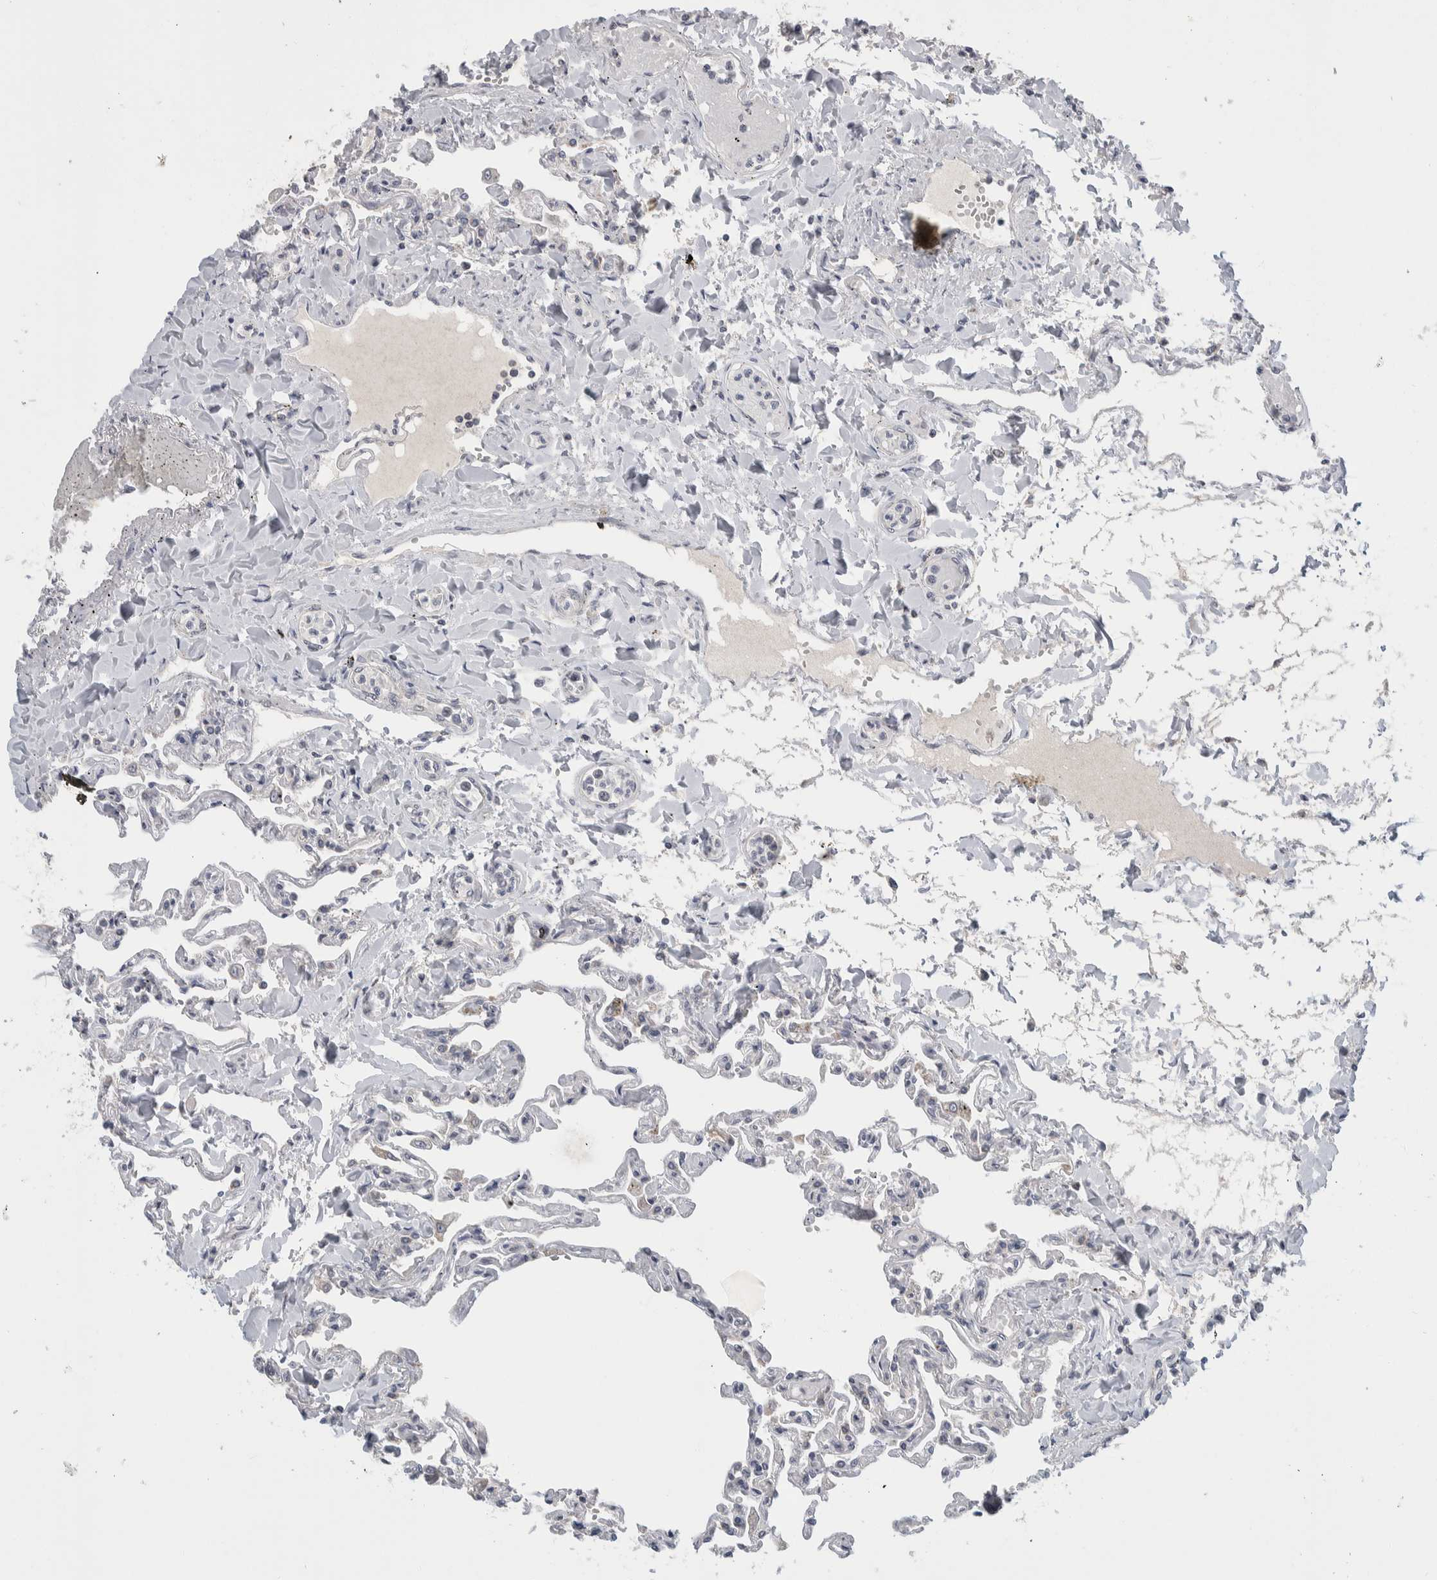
{"staining": {"intensity": "negative", "quantity": "none", "location": "none"}, "tissue": "lung", "cell_type": "Alveolar cells", "image_type": "normal", "snomed": [{"axis": "morphology", "description": "Normal tissue, NOS"}, {"axis": "topography", "description": "Lung"}], "caption": "The IHC histopathology image has no significant staining in alveolar cells of lung. (Stains: DAB immunohistochemistry with hematoxylin counter stain, Microscopy: brightfield microscopy at high magnification).", "gene": "SHPK", "patient": {"sex": "male", "age": 21}}